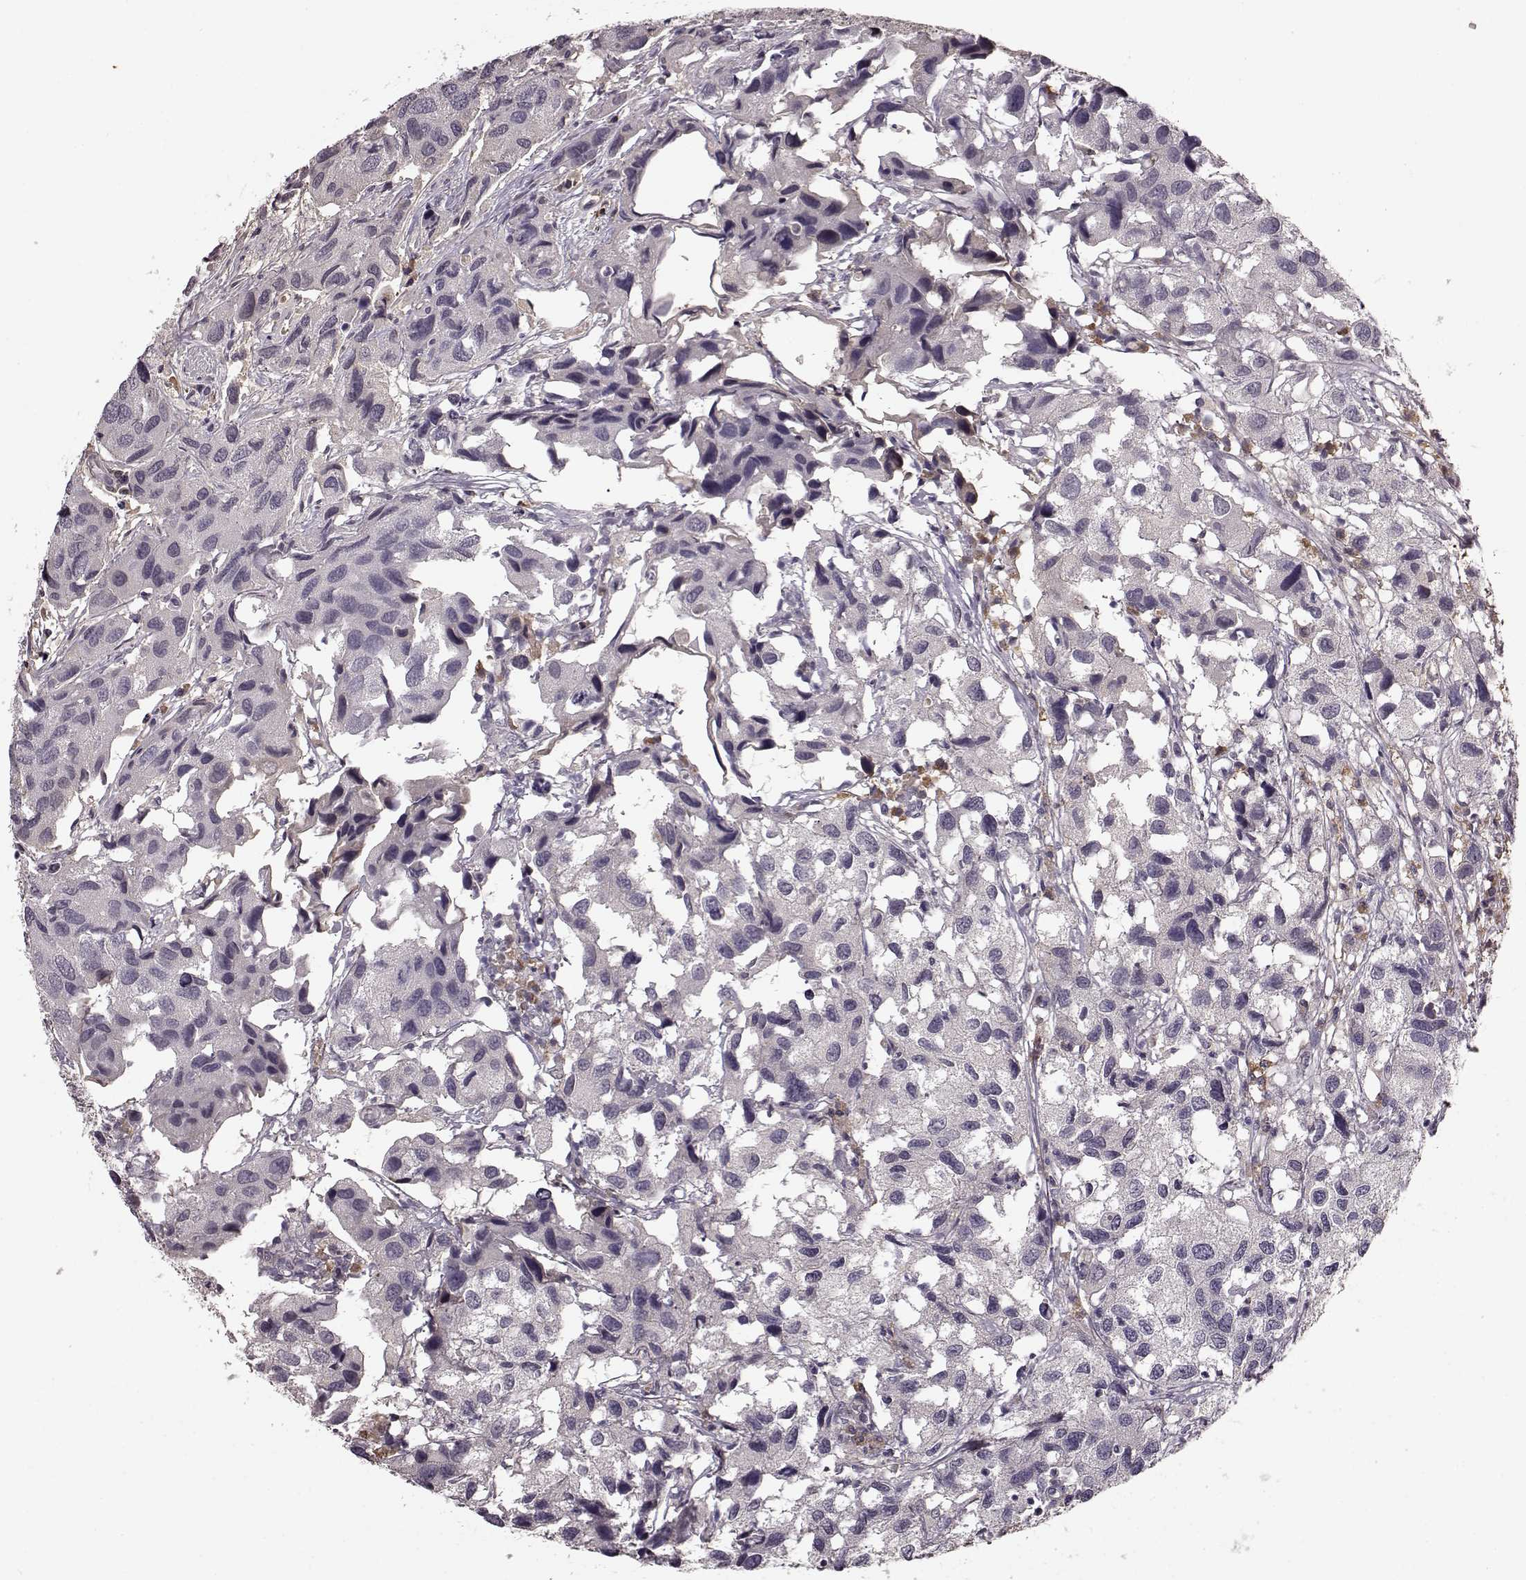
{"staining": {"intensity": "negative", "quantity": "none", "location": "none"}, "tissue": "urothelial cancer", "cell_type": "Tumor cells", "image_type": "cancer", "snomed": [{"axis": "morphology", "description": "Urothelial carcinoma, High grade"}, {"axis": "topography", "description": "Urinary bladder"}], "caption": "An immunohistochemistry micrograph of urothelial cancer is shown. There is no staining in tumor cells of urothelial cancer.", "gene": "NRL", "patient": {"sex": "male", "age": 79}}